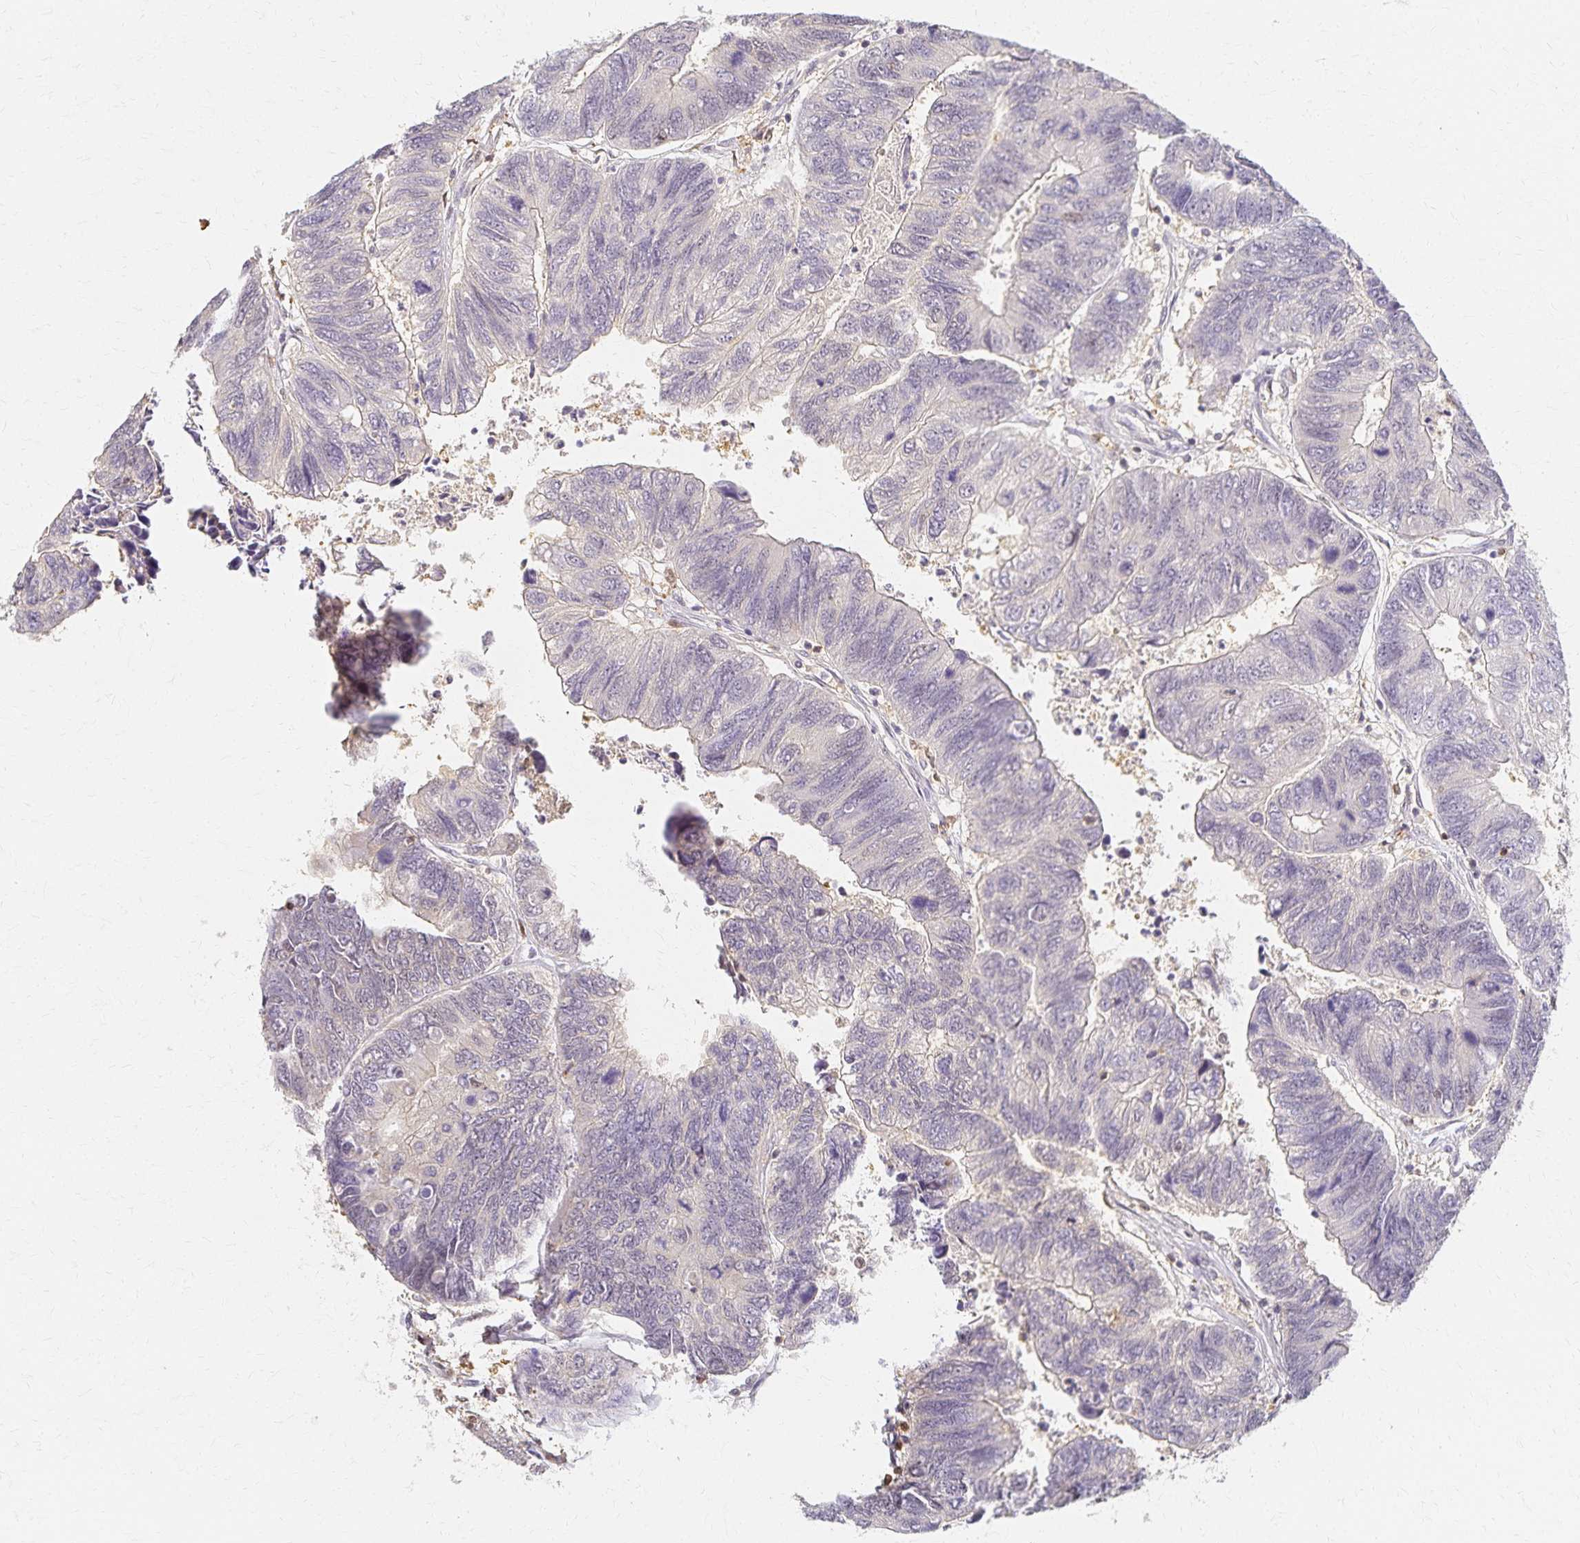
{"staining": {"intensity": "weak", "quantity": "<25%", "location": "cytoplasmic/membranous"}, "tissue": "colorectal cancer", "cell_type": "Tumor cells", "image_type": "cancer", "snomed": [{"axis": "morphology", "description": "Adenocarcinoma, NOS"}, {"axis": "topography", "description": "Colon"}], "caption": "High power microscopy photomicrograph of an immunohistochemistry micrograph of adenocarcinoma (colorectal), revealing no significant expression in tumor cells. The staining is performed using DAB brown chromogen with nuclei counter-stained in using hematoxylin.", "gene": "AZGP1", "patient": {"sex": "female", "age": 67}}